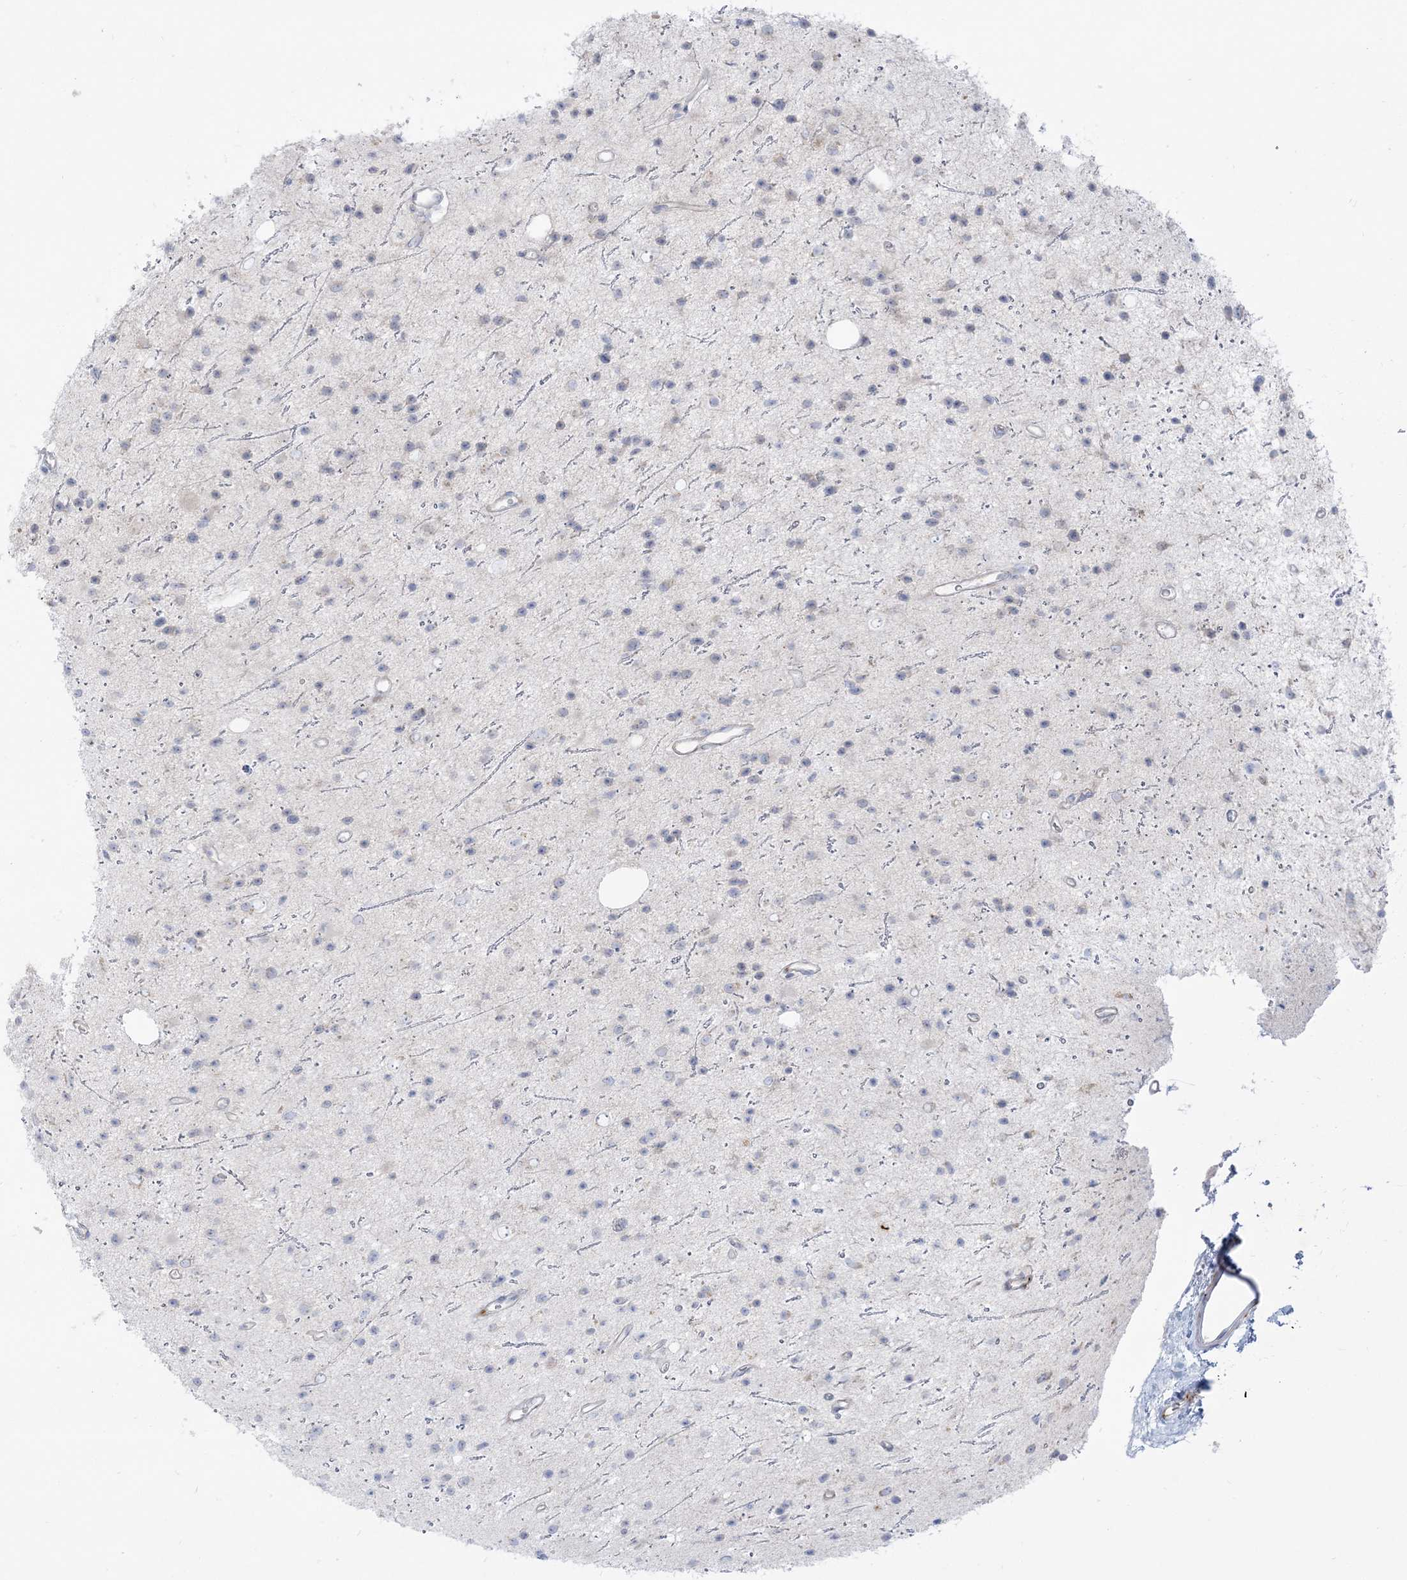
{"staining": {"intensity": "negative", "quantity": "none", "location": "none"}, "tissue": "glioma", "cell_type": "Tumor cells", "image_type": "cancer", "snomed": [{"axis": "morphology", "description": "Glioma, malignant, Low grade"}, {"axis": "topography", "description": "Cerebral cortex"}], "caption": "Tumor cells are negative for protein expression in human glioma.", "gene": "GPAT2", "patient": {"sex": "female", "age": 39}}